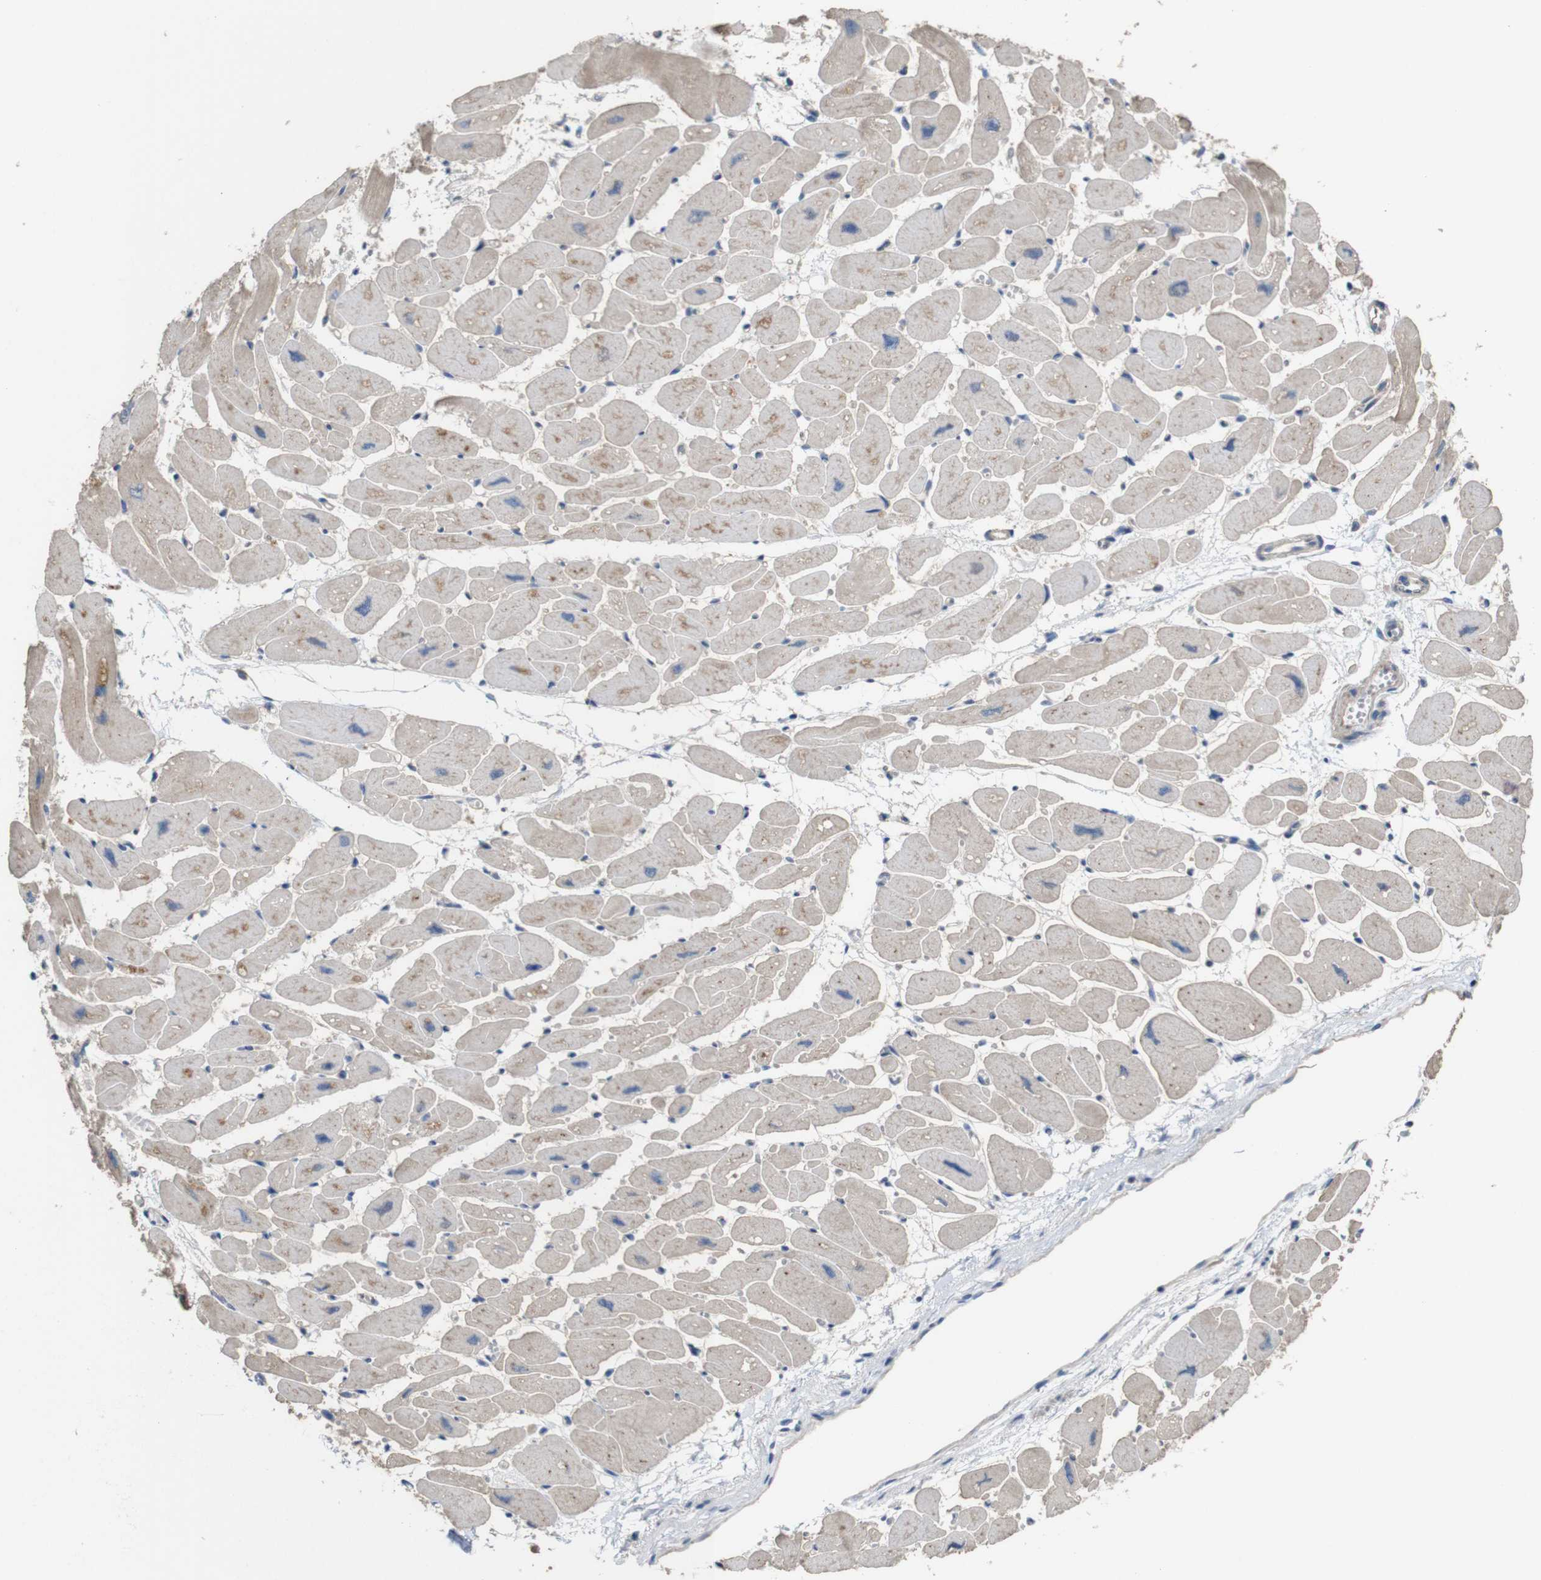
{"staining": {"intensity": "weak", "quantity": ">75%", "location": "cytoplasmic/membranous"}, "tissue": "heart muscle", "cell_type": "Cardiomyocytes", "image_type": "normal", "snomed": [{"axis": "morphology", "description": "Normal tissue, NOS"}, {"axis": "topography", "description": "Heart"}], "caption": "This photomicrograph displays normal heart muscle stained with IHC to label a protein in brown. The cytoplasmic/membranous of cardiomyocytes show weak positivity for the protein. Nuclei are counter-stained blue.", "gene": "CDC34", "patient": {"sex": "female", "age": 54}}